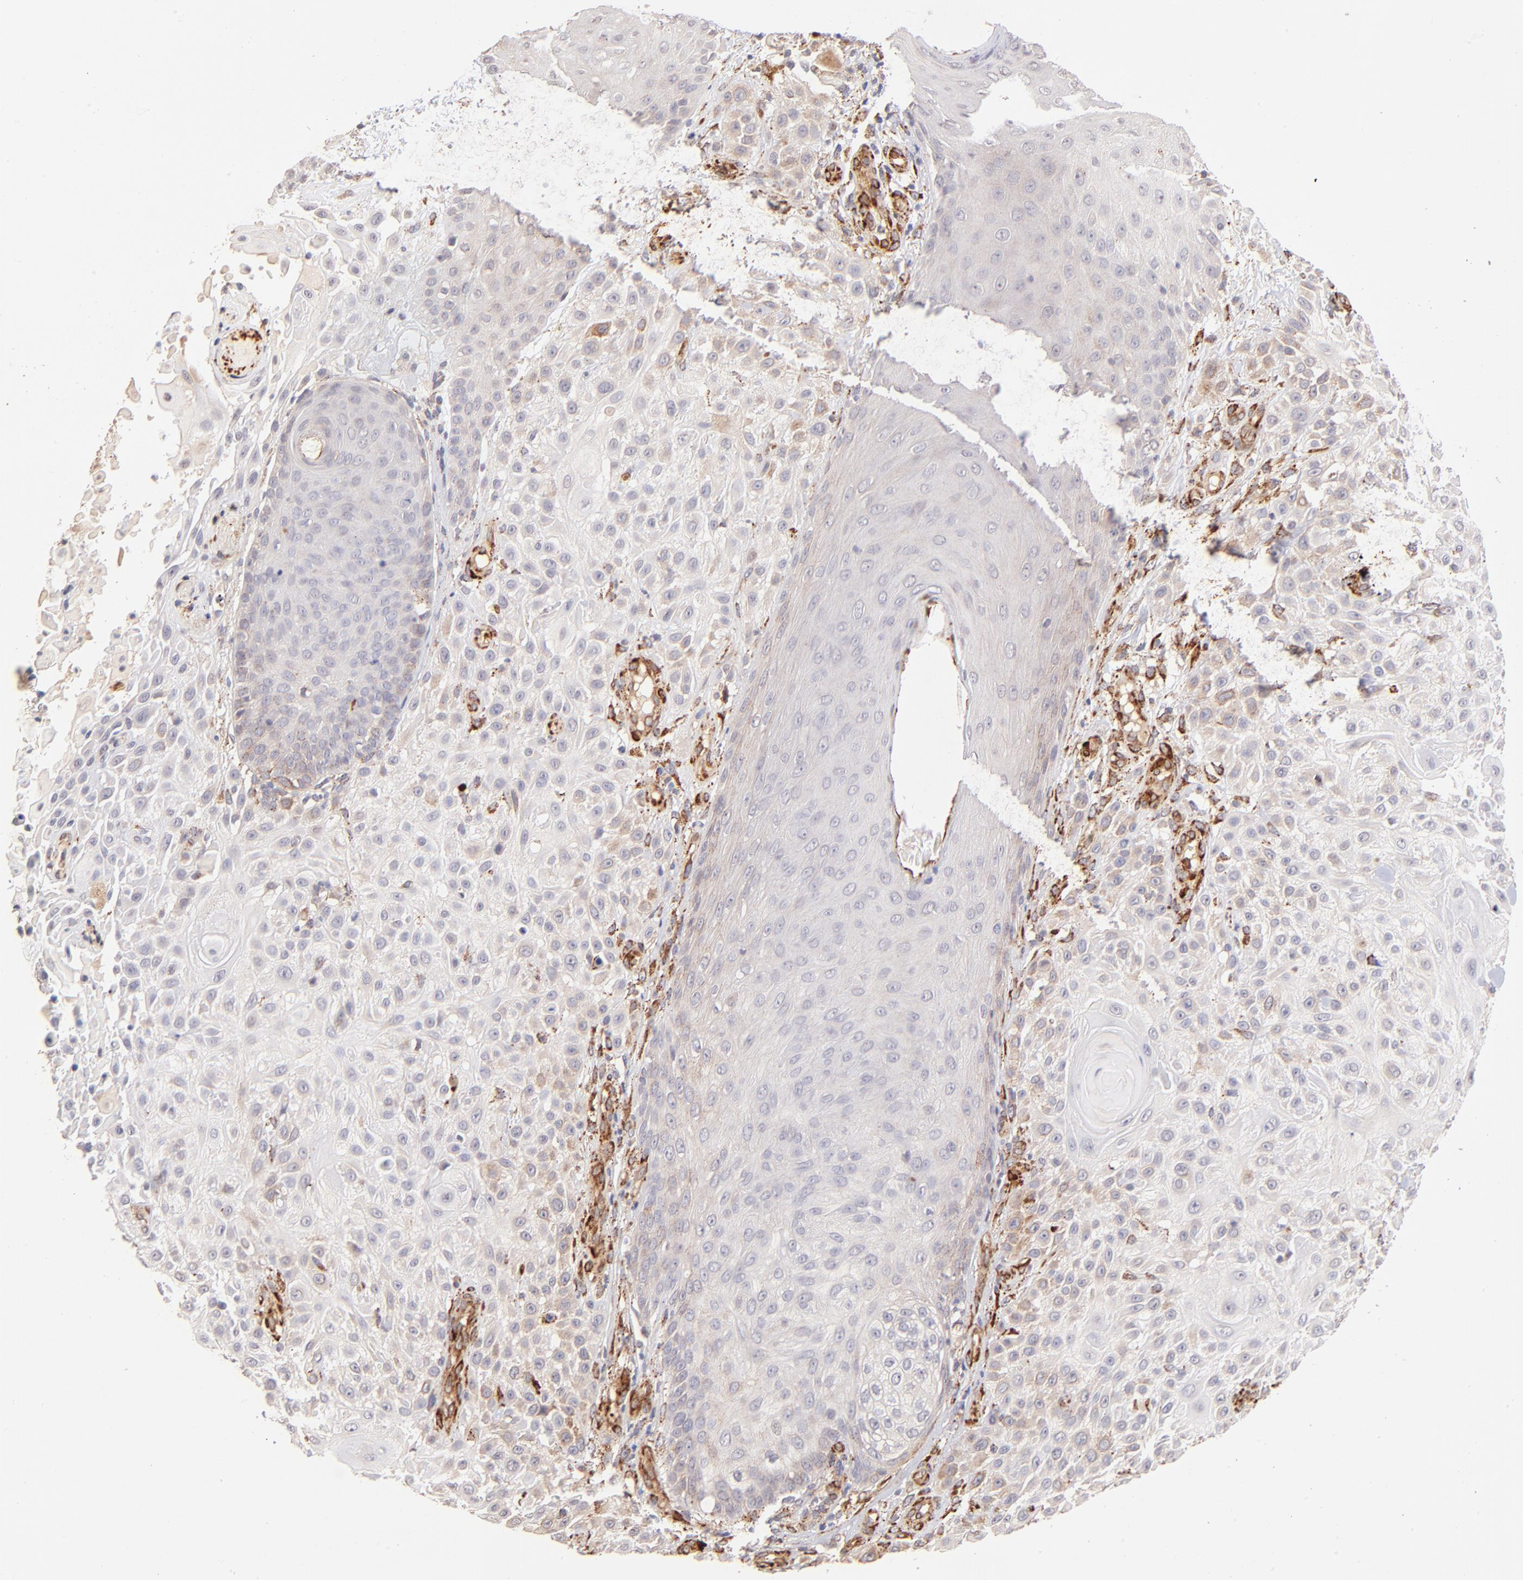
{"staining": {"intensity": "weak", "quantity": "<25%", "location": "cytoplasmic/membranous"}, "tissue": "skin cancer", "cell_type": "Tumor cells", "image_type": "cancer", "snomed": [{"axis": "morphology", "description": "Squamous cell carcinoma, NOS"}, {"axis": "topography", "description": "Skin"}], "caption": "This is an immunohistochemistry (IHC) photomicrograph of human skin cancer (squamous cell carcinoma). There is no staining in tumor cells.", "gene": "SPARC", "patient": {"sex": "female", "age": 42}}